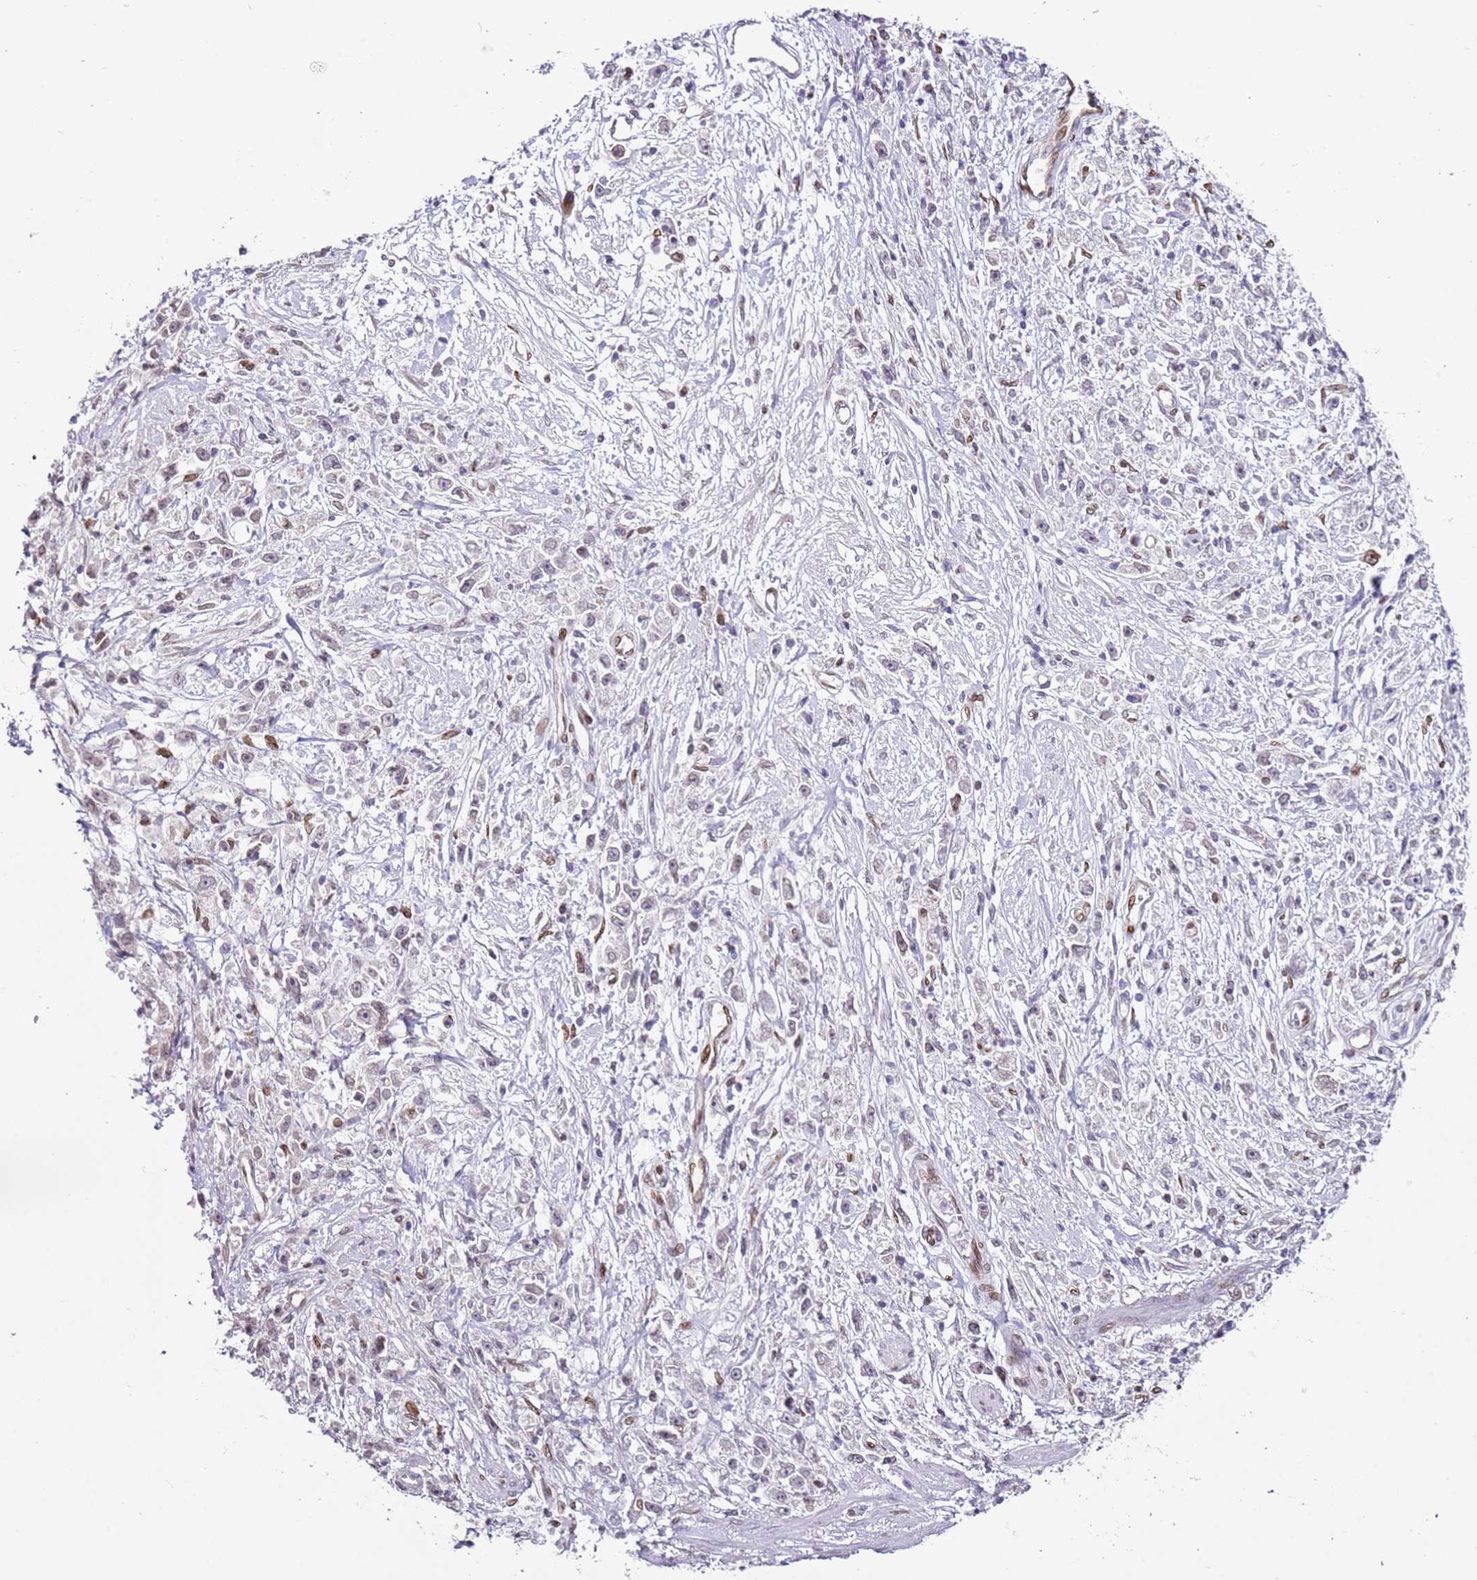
{"staining": {"intensity": "weak", "quantity": "<25%", "location": "nuclear"}, "tissue": "stomach cancer", "cell_type": "Tumor cells", "image_type": "cancer", "snomed": [{"axis": "morphology", "description": "Adenocarcinoma, NOS"}, {"axis": "topography", "description": "Stomach"}], "caption": "Image shows no protein expression in tumor cells of stomach cancer (adenocarcinoma) tissue.", "gene": "POU6F1", "patient": {"sex": "female", "age": 59}}